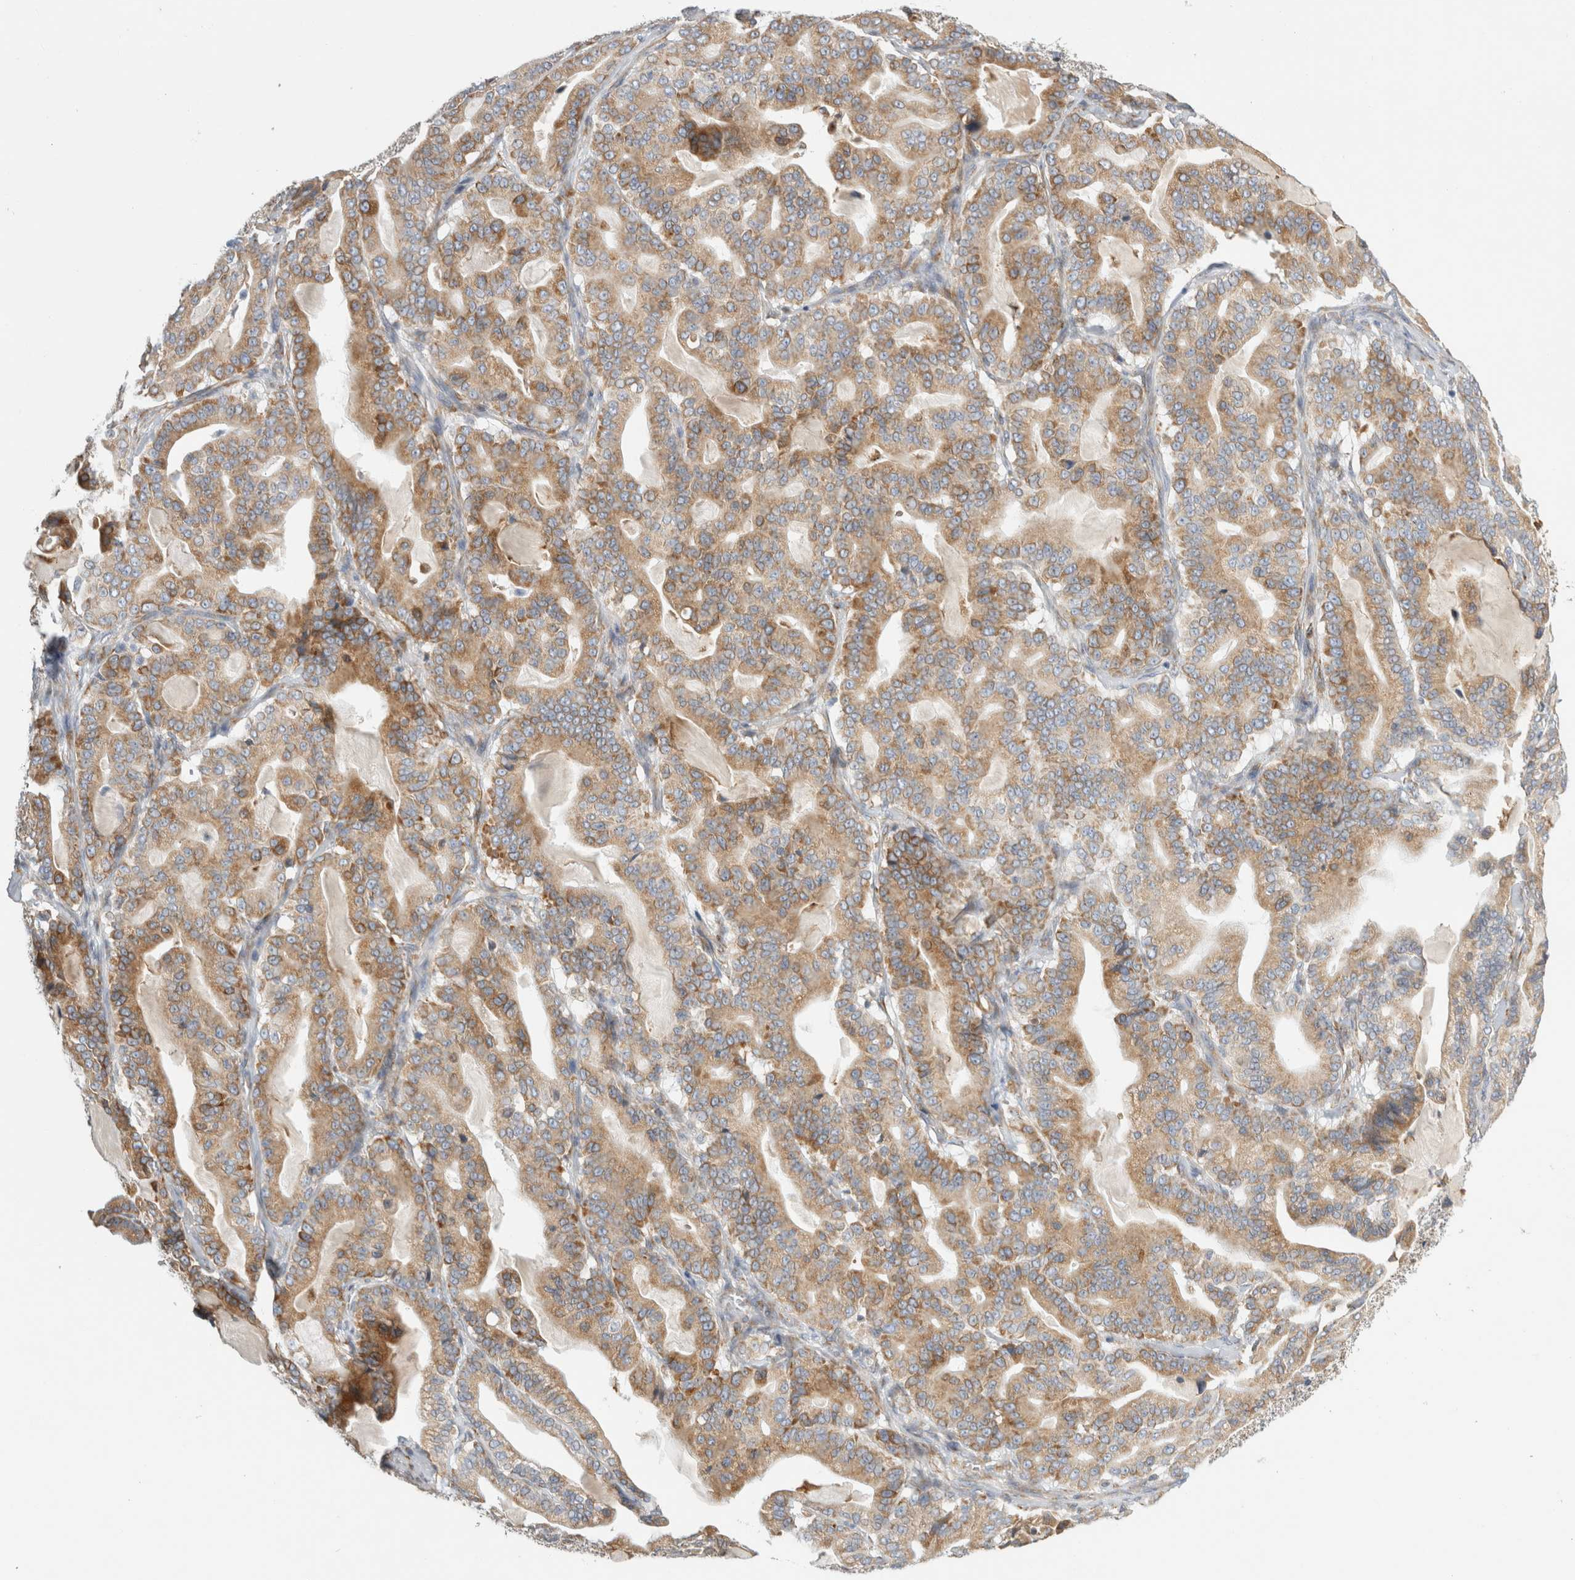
{"staining": {"intensity": "moderate", "quantity": ">75%", "location": "cytoplasmic/membranous"}, "tissue": "pancreatic cancer", "cell_type": "Tumor cells", "image_type": "cancer", "snomed": [{"axis": "morphology", "description": "Adenocarcinoma, NOS"}, {"axis": "topography", "description": "Pancreas"}], "caption": "DAB (3,3'-diaminobenzidine) immunohistochemical staining of pancreatic adenocarcinoma reveals moderate cytoplasmic/membranous protein positivity in approximately >75% of tumor cells.", "gene": "RPN2", "patient": {"sex": "male", "age": 63}}